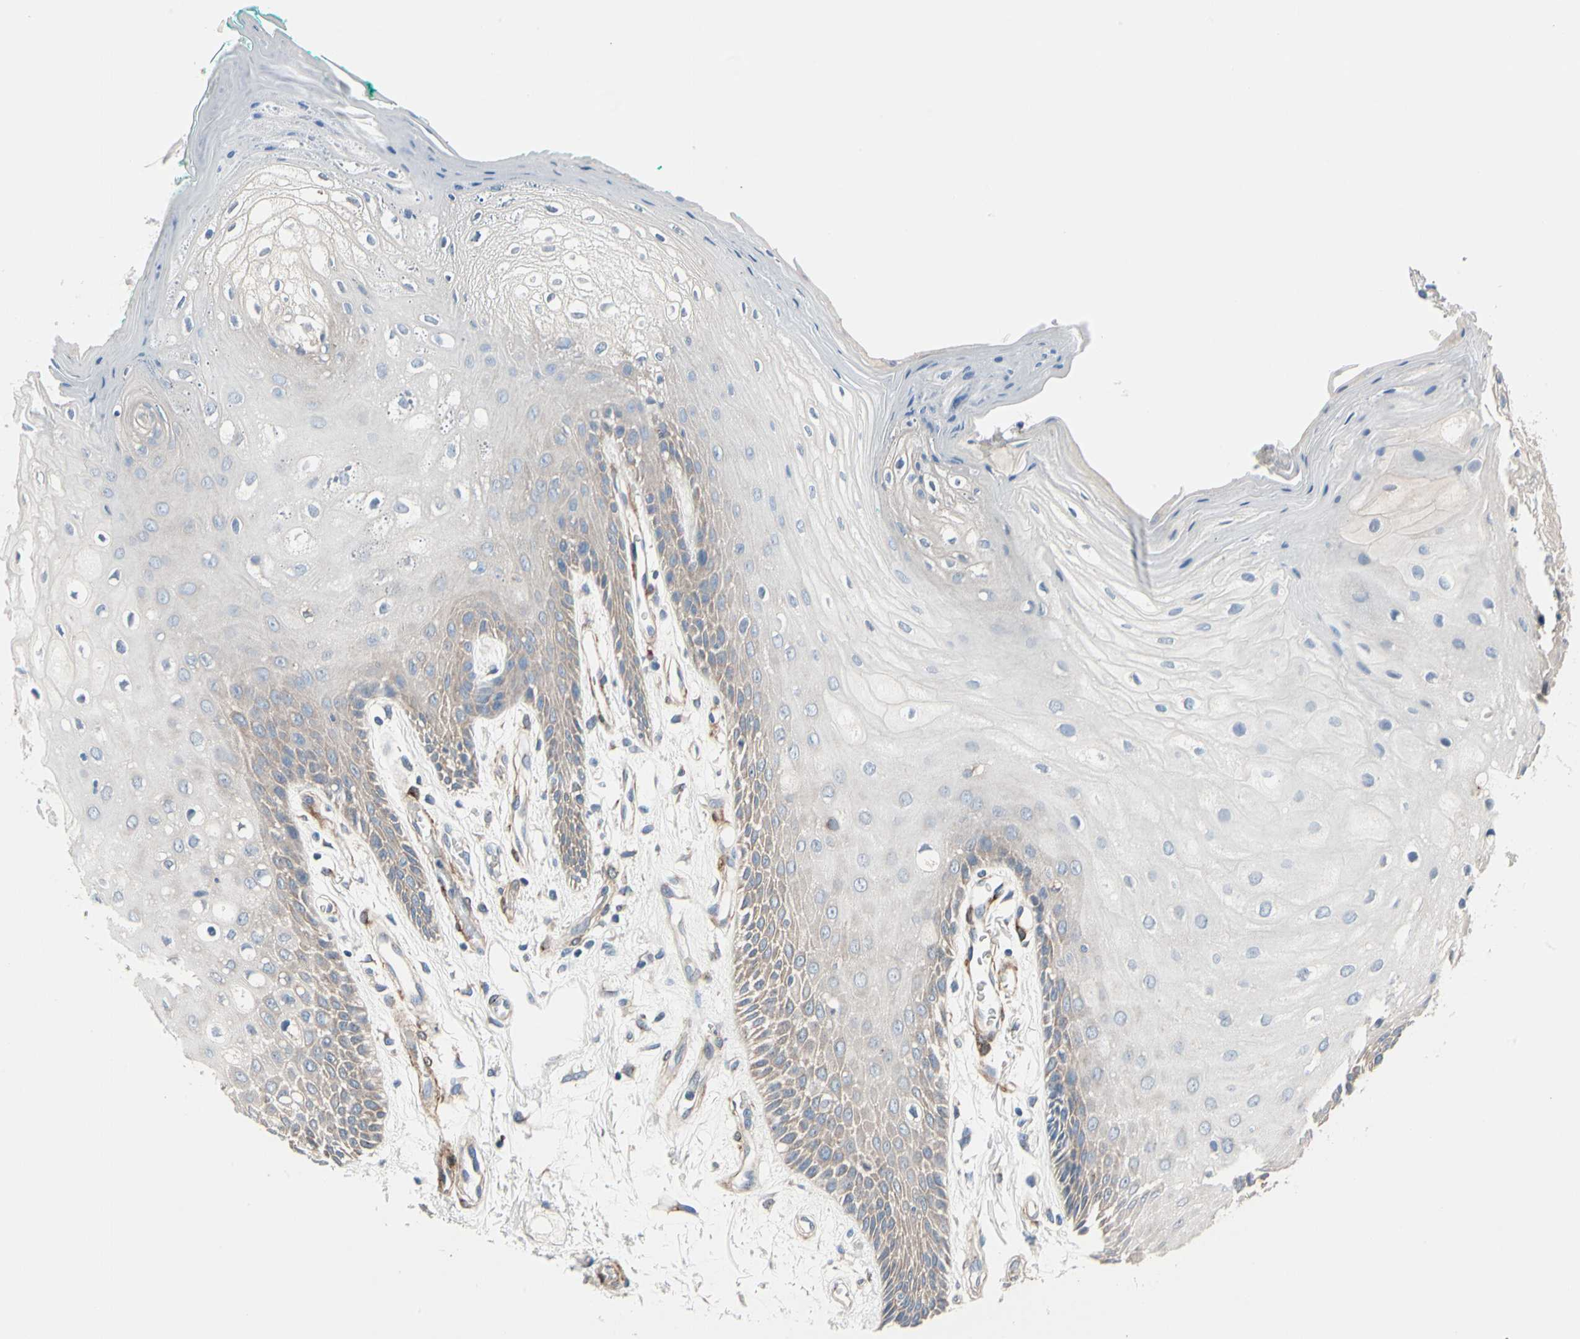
{"staining": {"intensity": "negative", "quantity": "none", "location": "none"}, "tissue": "oral mucosa", "cell_type": "Squamous epithelial cells", "image_type": "normal", "snomed": [{"axis": "morphology", "description": "Normal tissue, NOS"}, {"axis": "morphology", "description": "Squamous cell carcinoma, NOS"}, {"axis": "topography", "description": "Skeletal muscle"}, {"axis": "topography", "description": "Oral tissue"}, {"axis": "topography", "description": "Head-Neck"}], "caption": "The histopathology image shows no significant positivity in squamous epithelial cells of oral mucosa.", "gene": "PRKAR2B", "patient": {"sex": "female", "age": 84}}